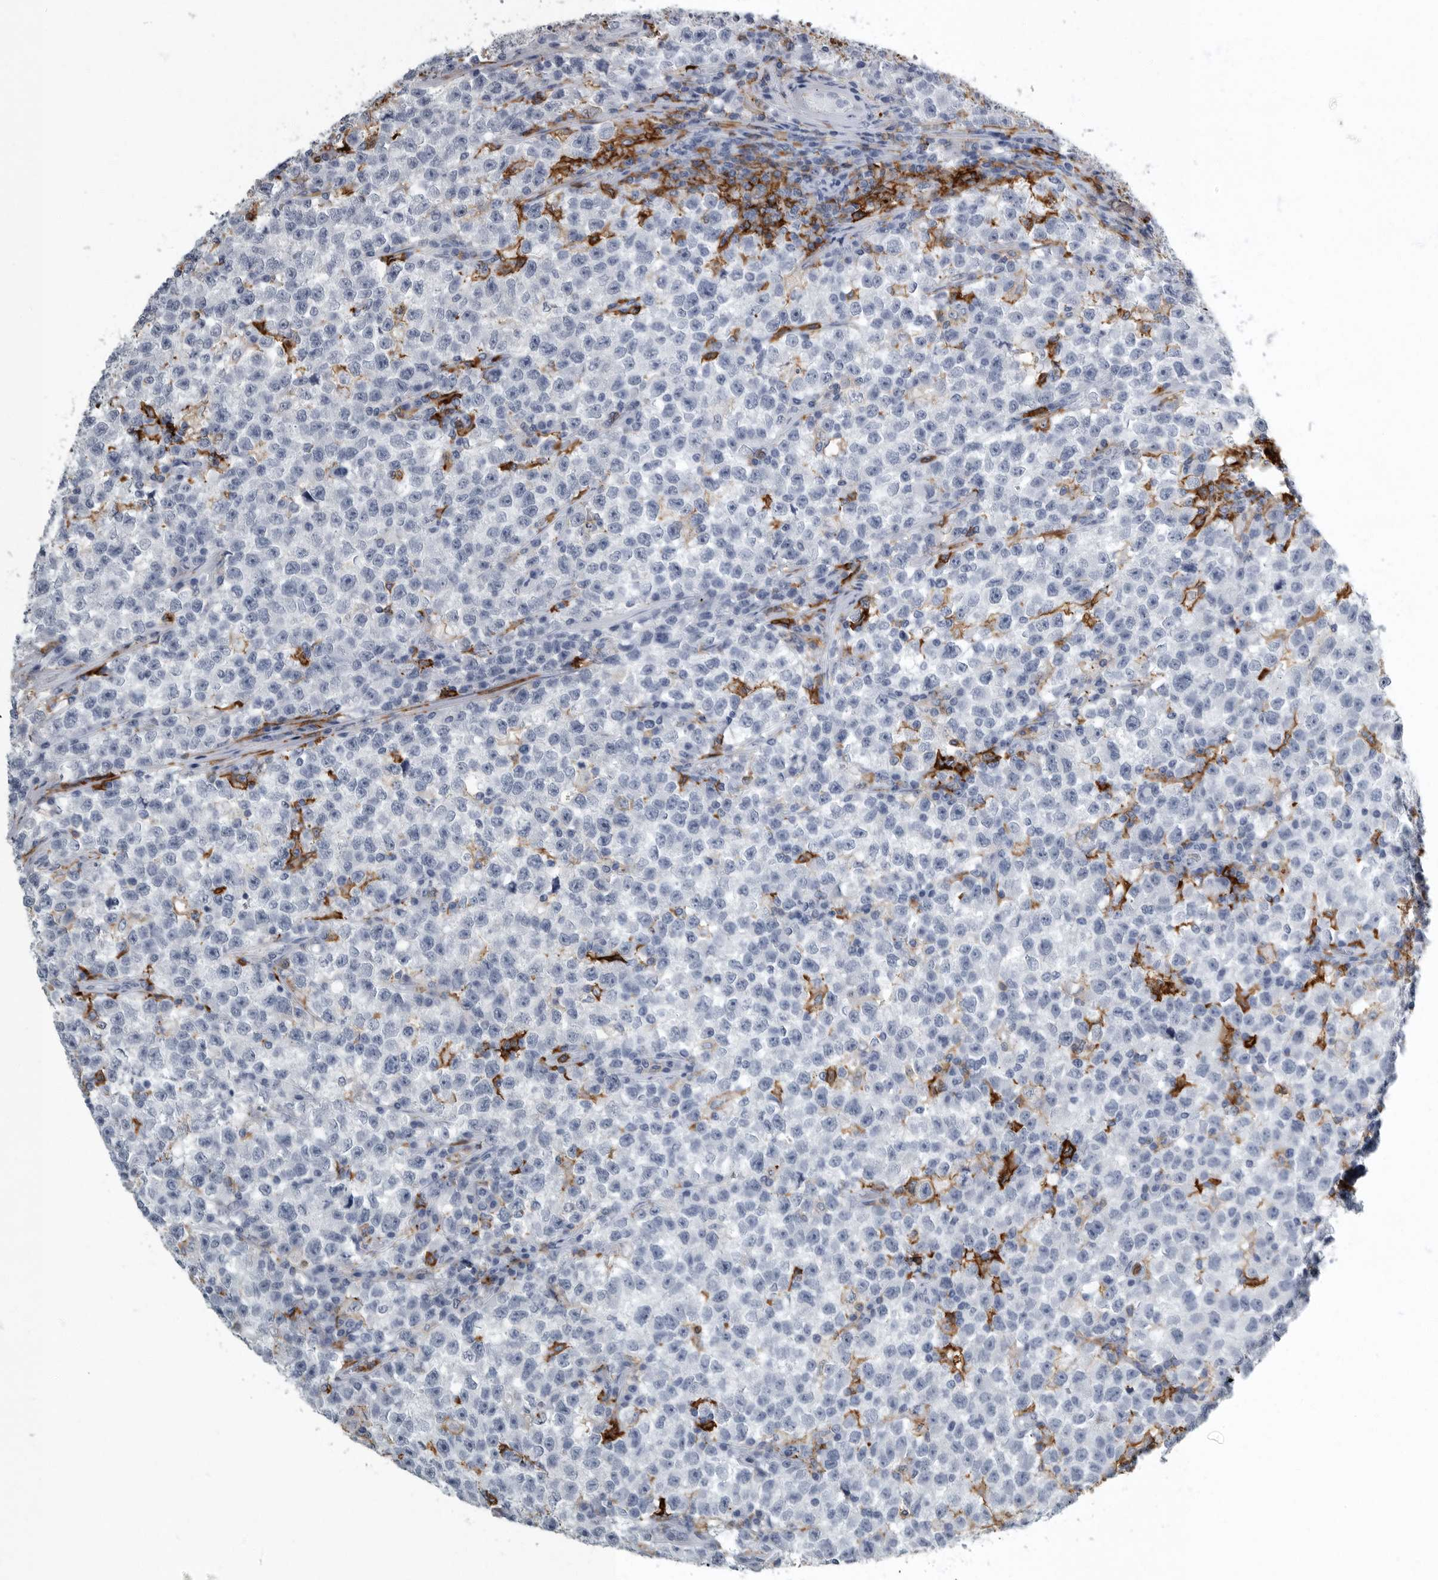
{"staining": {"intensity": "negative", "quantity": "none", "location": "none"}, "tissue": "testis cancer", "cell_type": "Tumor cells", "image_type": "cancer", "snomed": [{"axis": "morphology", "description": "Seminoma, NOS"}, {"axis": "topography", "description": "Testis"}], "caption": "The photomicrograph shows no significant positivity in tumor cells of testis cancer (seminoma).", "gene": "FCER1G", "patient": {"sex": "male", "age": 22}}